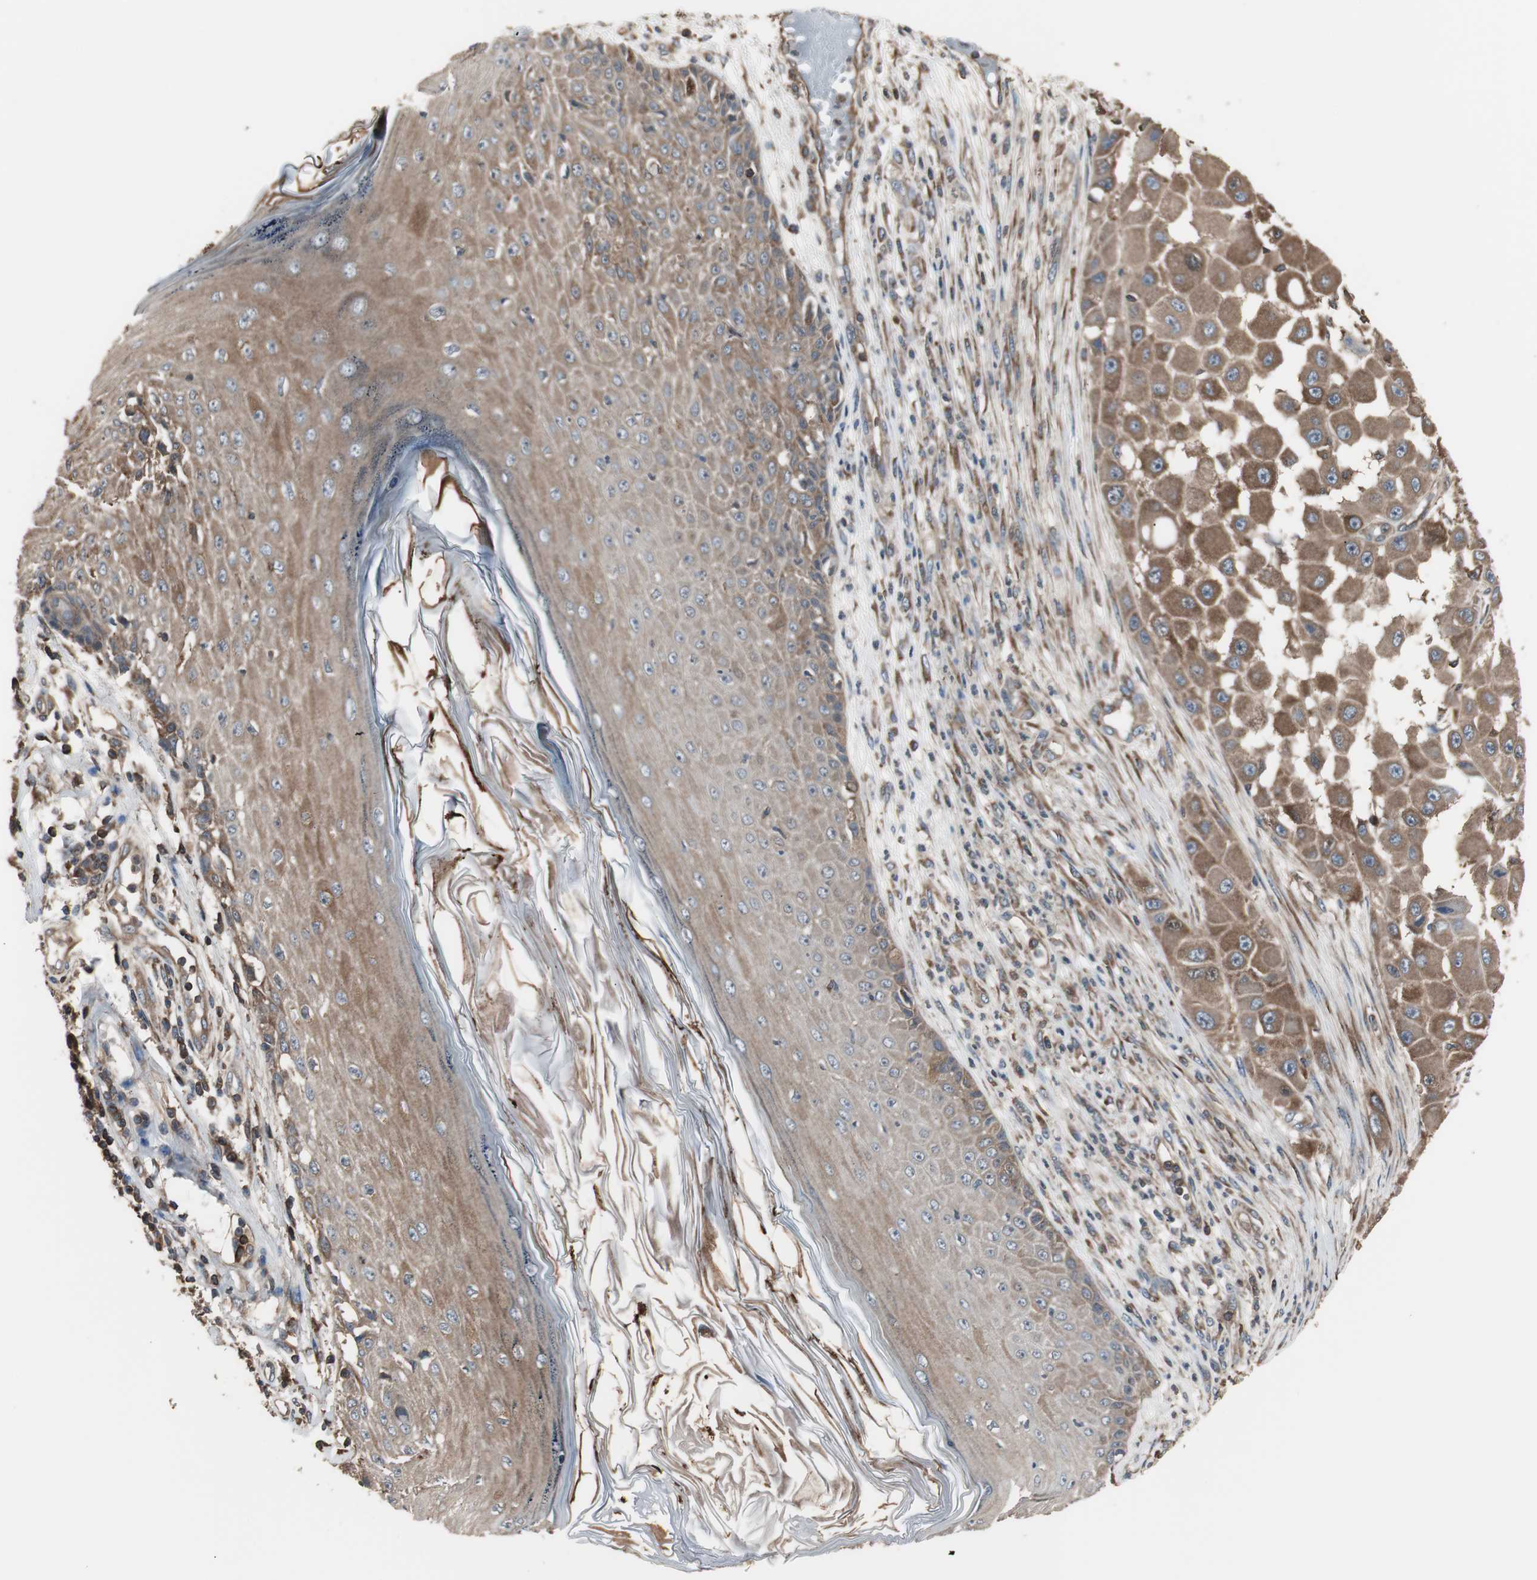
{"staining": {"intensity": "moderate", "quantity": ">75%", "location": "cytoplasmic/membranous"}, "tissue": "melanoma", "cell_type": "Tumor cells", "image_type": "cancer", "snomed": [{"axis": "morphology", "description": "Malignant melanoma, NOS"}, {"axis": "topography", "description": "Skin"}], "caption": "Malignant melanoma stained with a protein marker shows moderate staining in tumor cells.", "gene": "CAPNS1", "patient": {"sex": "female", "age": 81}}